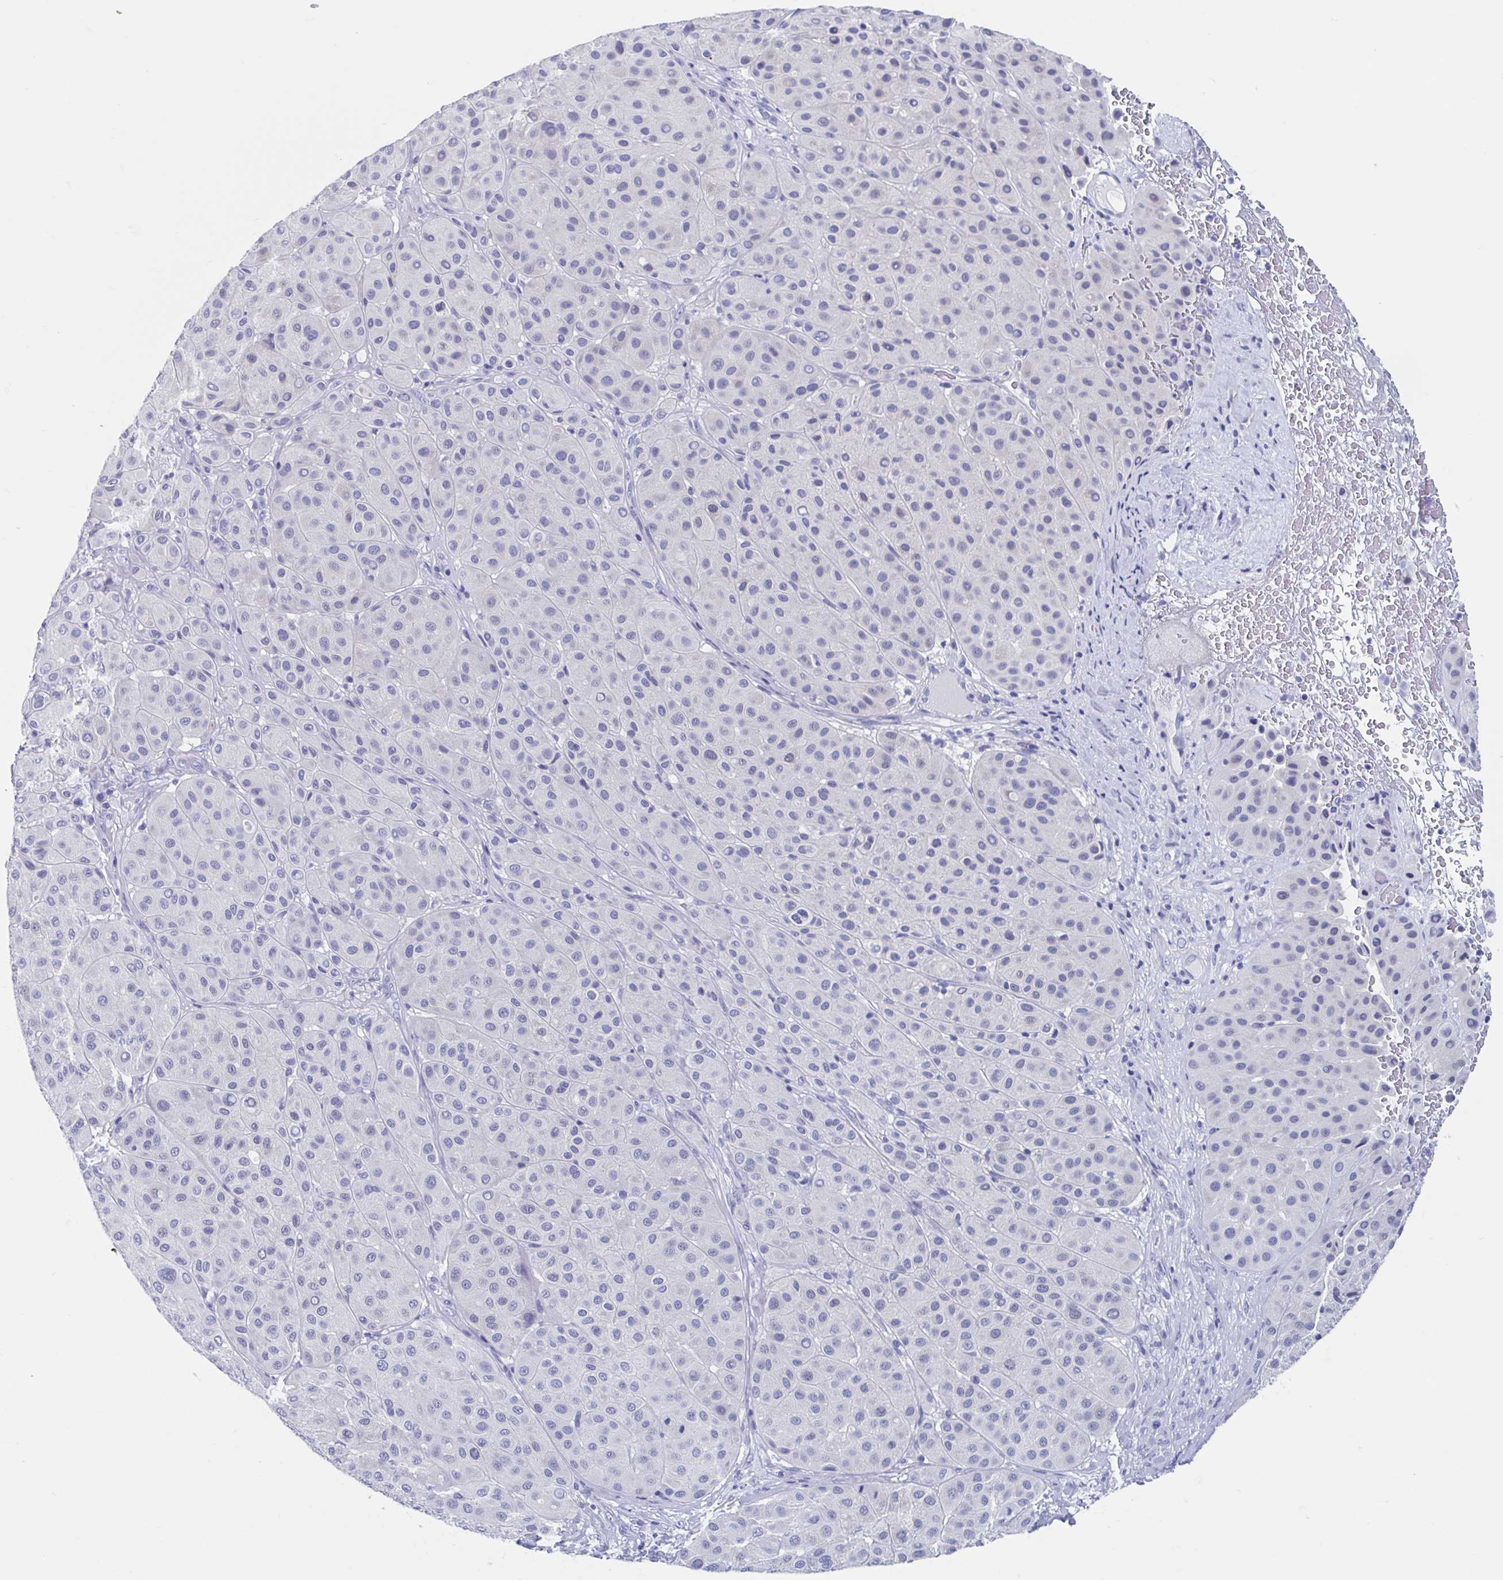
{"staining": {"intensity": "negative", "quantity": "none", "location": "none"}, "tissue": "melanoma", "cell_type": "Tumor cells", "image_type": "cancer", "snomed": [{"axis": "morphology", "description": "Malignant melanoma, Metastatic site"}, {"axis": "topography", "description": "Smooth muscle"}], "caption": "IHC of human melanoma shows no positivity in tumor cells.", "gene": "SHCBP1L", "patient": {"sex": "male", "age": 41}}